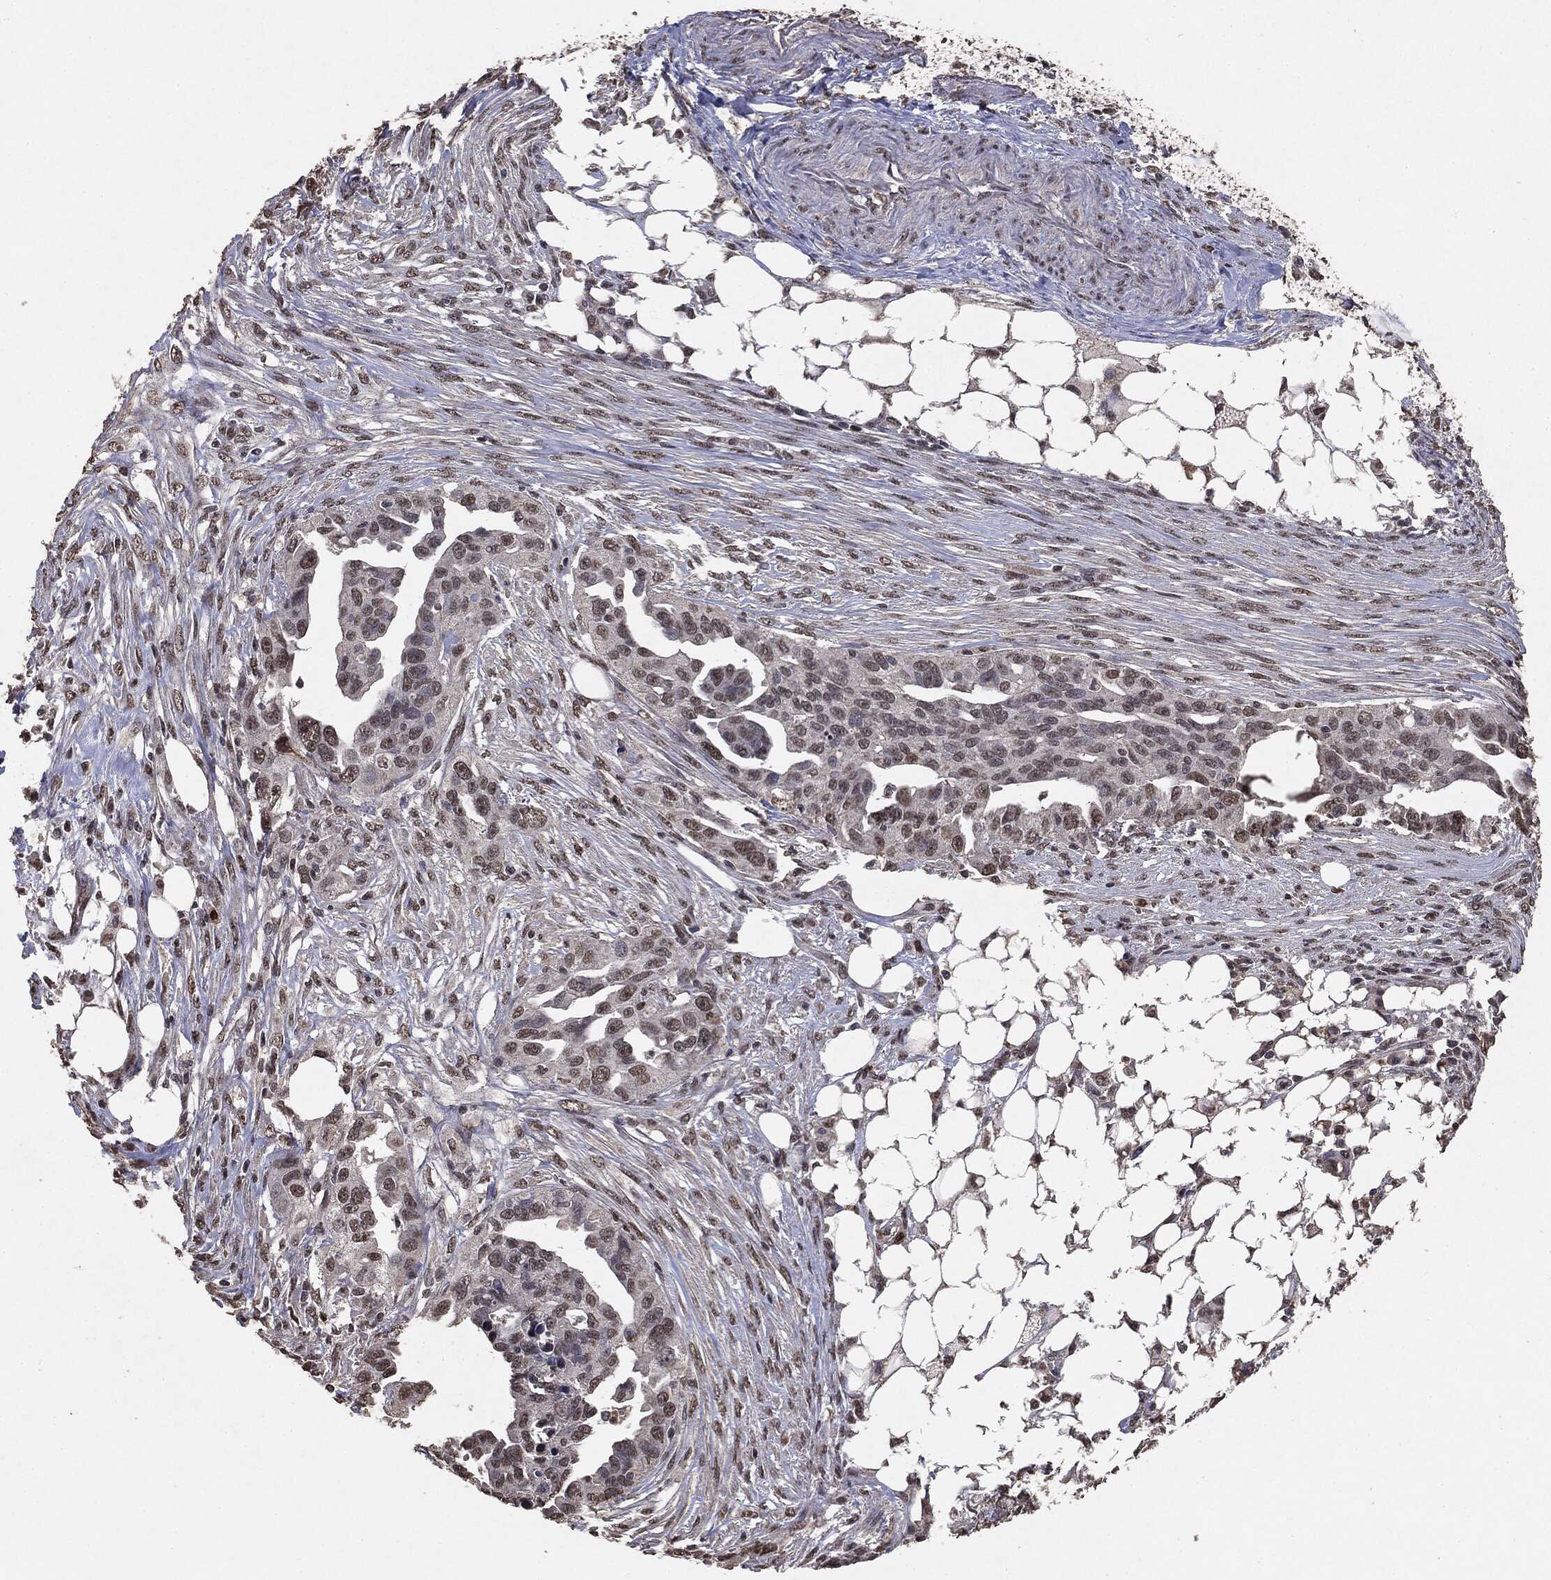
{"staining": {"intensity": "moderate", "quantity": "<25%", "location": "nuclear"}, "tissue": "ovarian cancer", "cell_type": "Tumor cells", "image_type": "cancer", "snomed": [{"axis": "morphology", "description": "Carcinoma, endometroid"}, {"axis": "morphology", "description": "Cystadenocarcinoma, serous, NOS"}, {"axis": "topography", "description": "Ovary"}], "caption": "IHC image of neoplastic tissue: human ovarian endometroid carcinoma stained using immunohistochemistry (IHC) shows low levels of moderate protein expression localized specifically in the nuclear of tumor cells, appearing as a nuclear brown color.", "gene": "RAD18", "patient": {"sex": "female", "age": 45}}